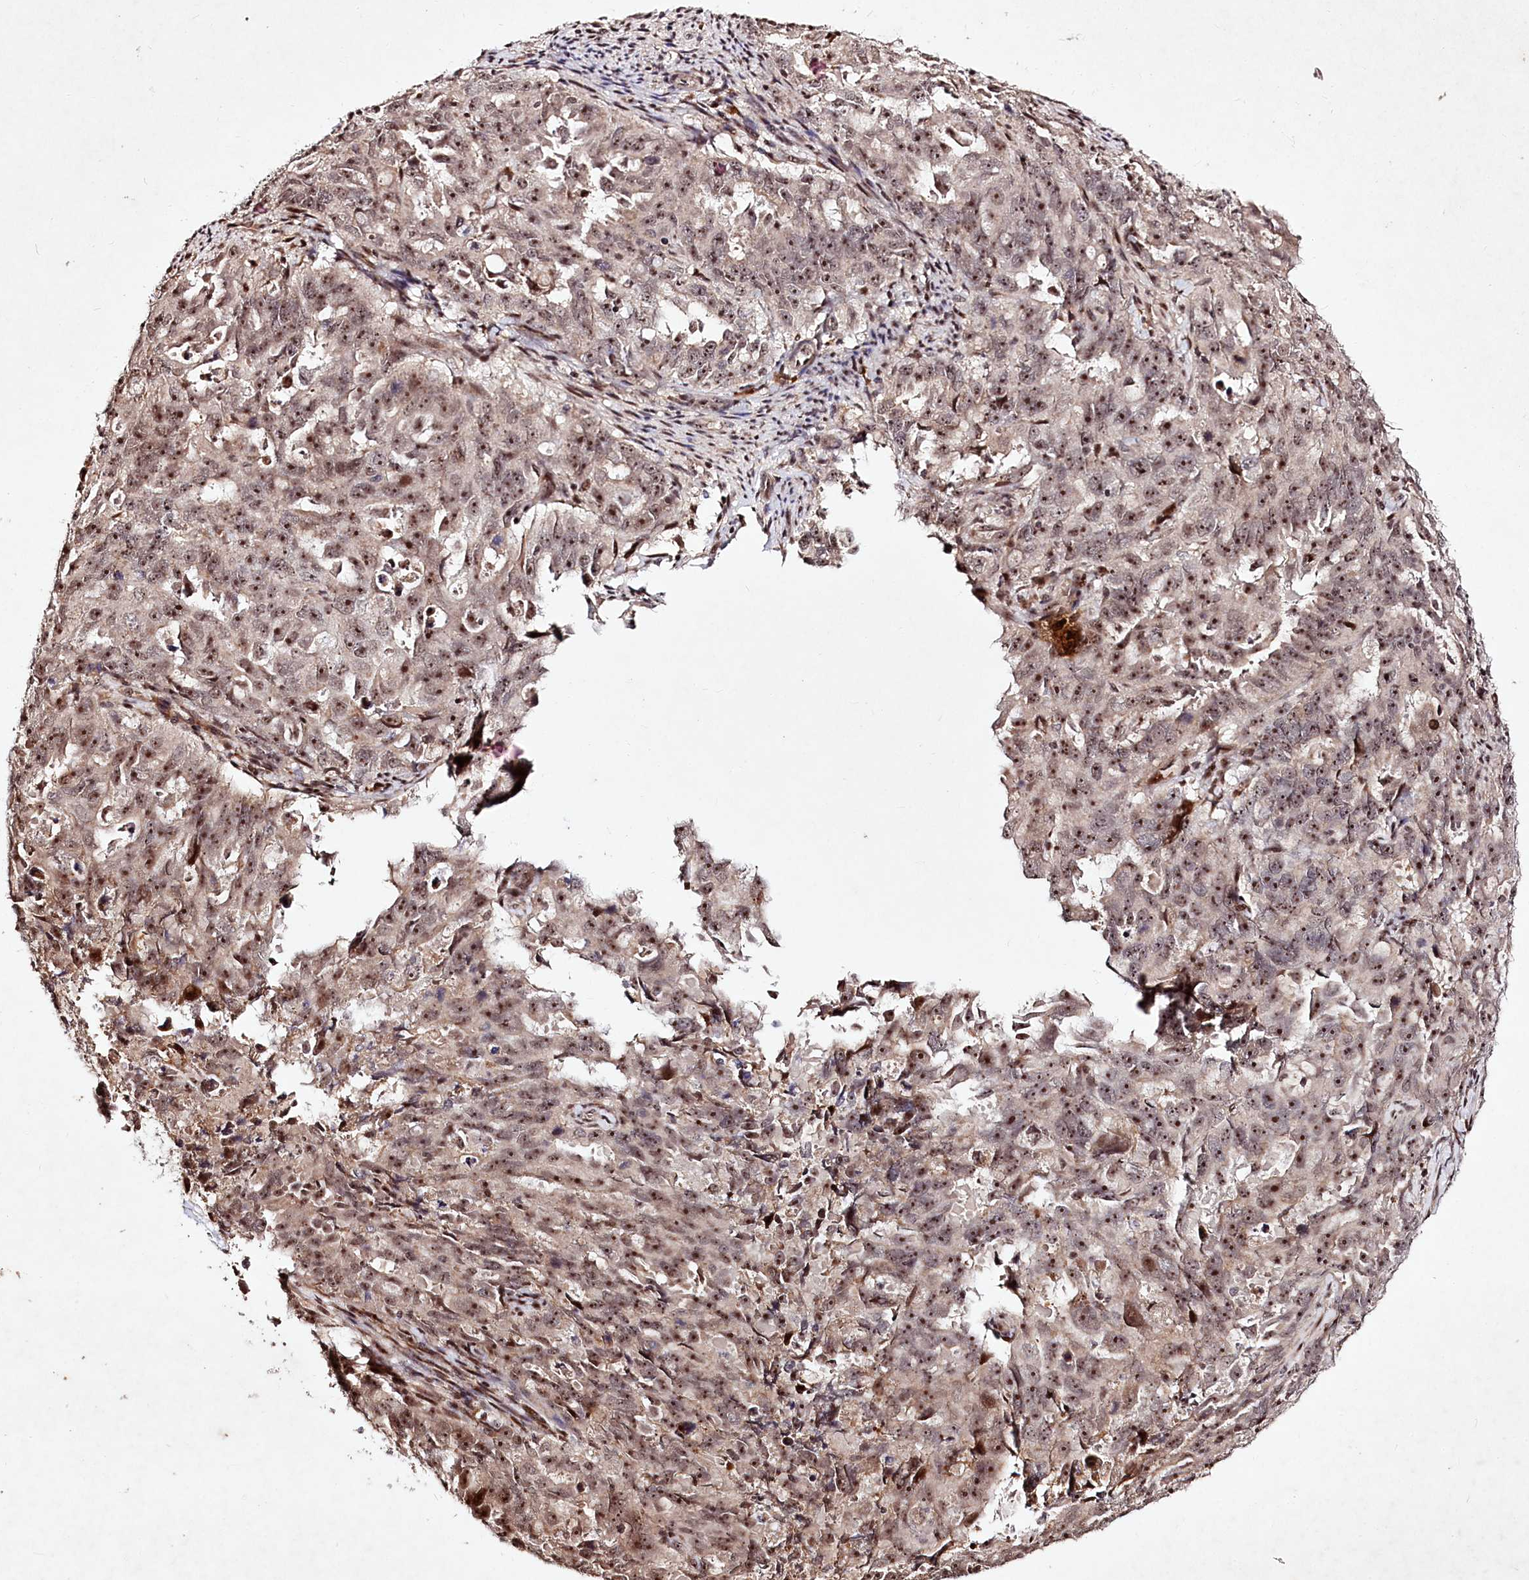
{"staining": {"intensity": "moderate", "quantity": ">75%", "location": "cytoplasmic/membranous,nuclear"}, "tissue": "endometrial cancer", "cell_type": "Tumor cells", "image_type": "cancer", "snomed": [{"axis": "morphology", "description": "Adenocarcinoma, NOS"}, {"axis": "topography", "description": "Endometrium"}], "caption": "Immunohistochemical staining of human adenocarcinoma (endometrial) exhibits moderate cytoplasmic/membranous and nuclear protein staining in about >75% of tumor cells.", "gene": "DMP1", "patient": {"sex": "female", "age": 65}}